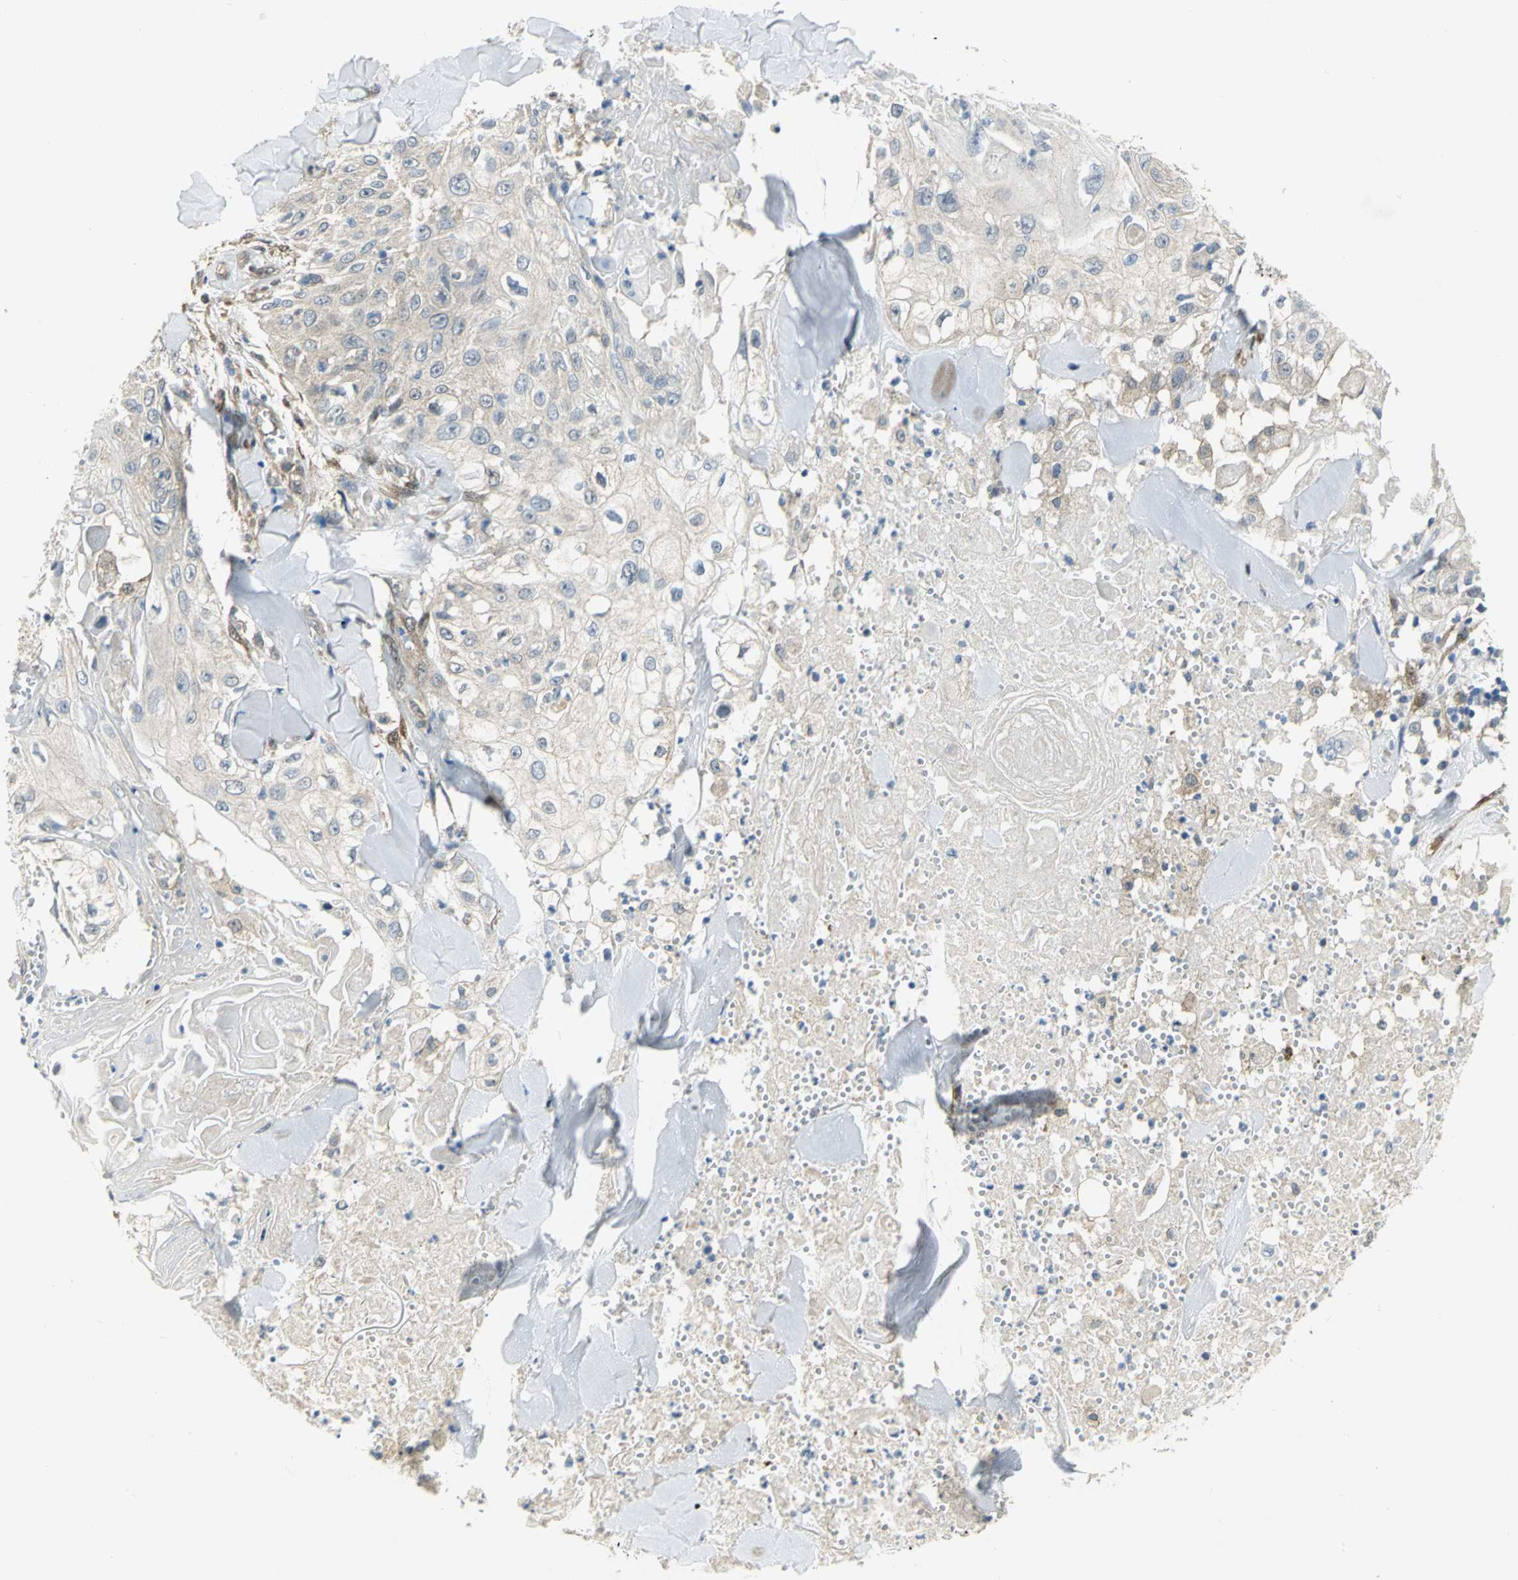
{"staining": {"intensity": "weak", "quantity": "<25%", "location": "cytoplasmic/membranous"}, "tissue": "skin cancer", "cell_type": "Tumor cells", "image_type": "cancer", "snomed": [{"axis": "morphology", "description": "Squamous cell carcinoma, NOS"}, {"axis": "topography", "description": "Skin"}], "caption": "There is no significant staining in tumor cells of skin cancer (squamous cell carcinoma).", "gene": "PGM3", "patient": {"sex": "male", "age": 86}}